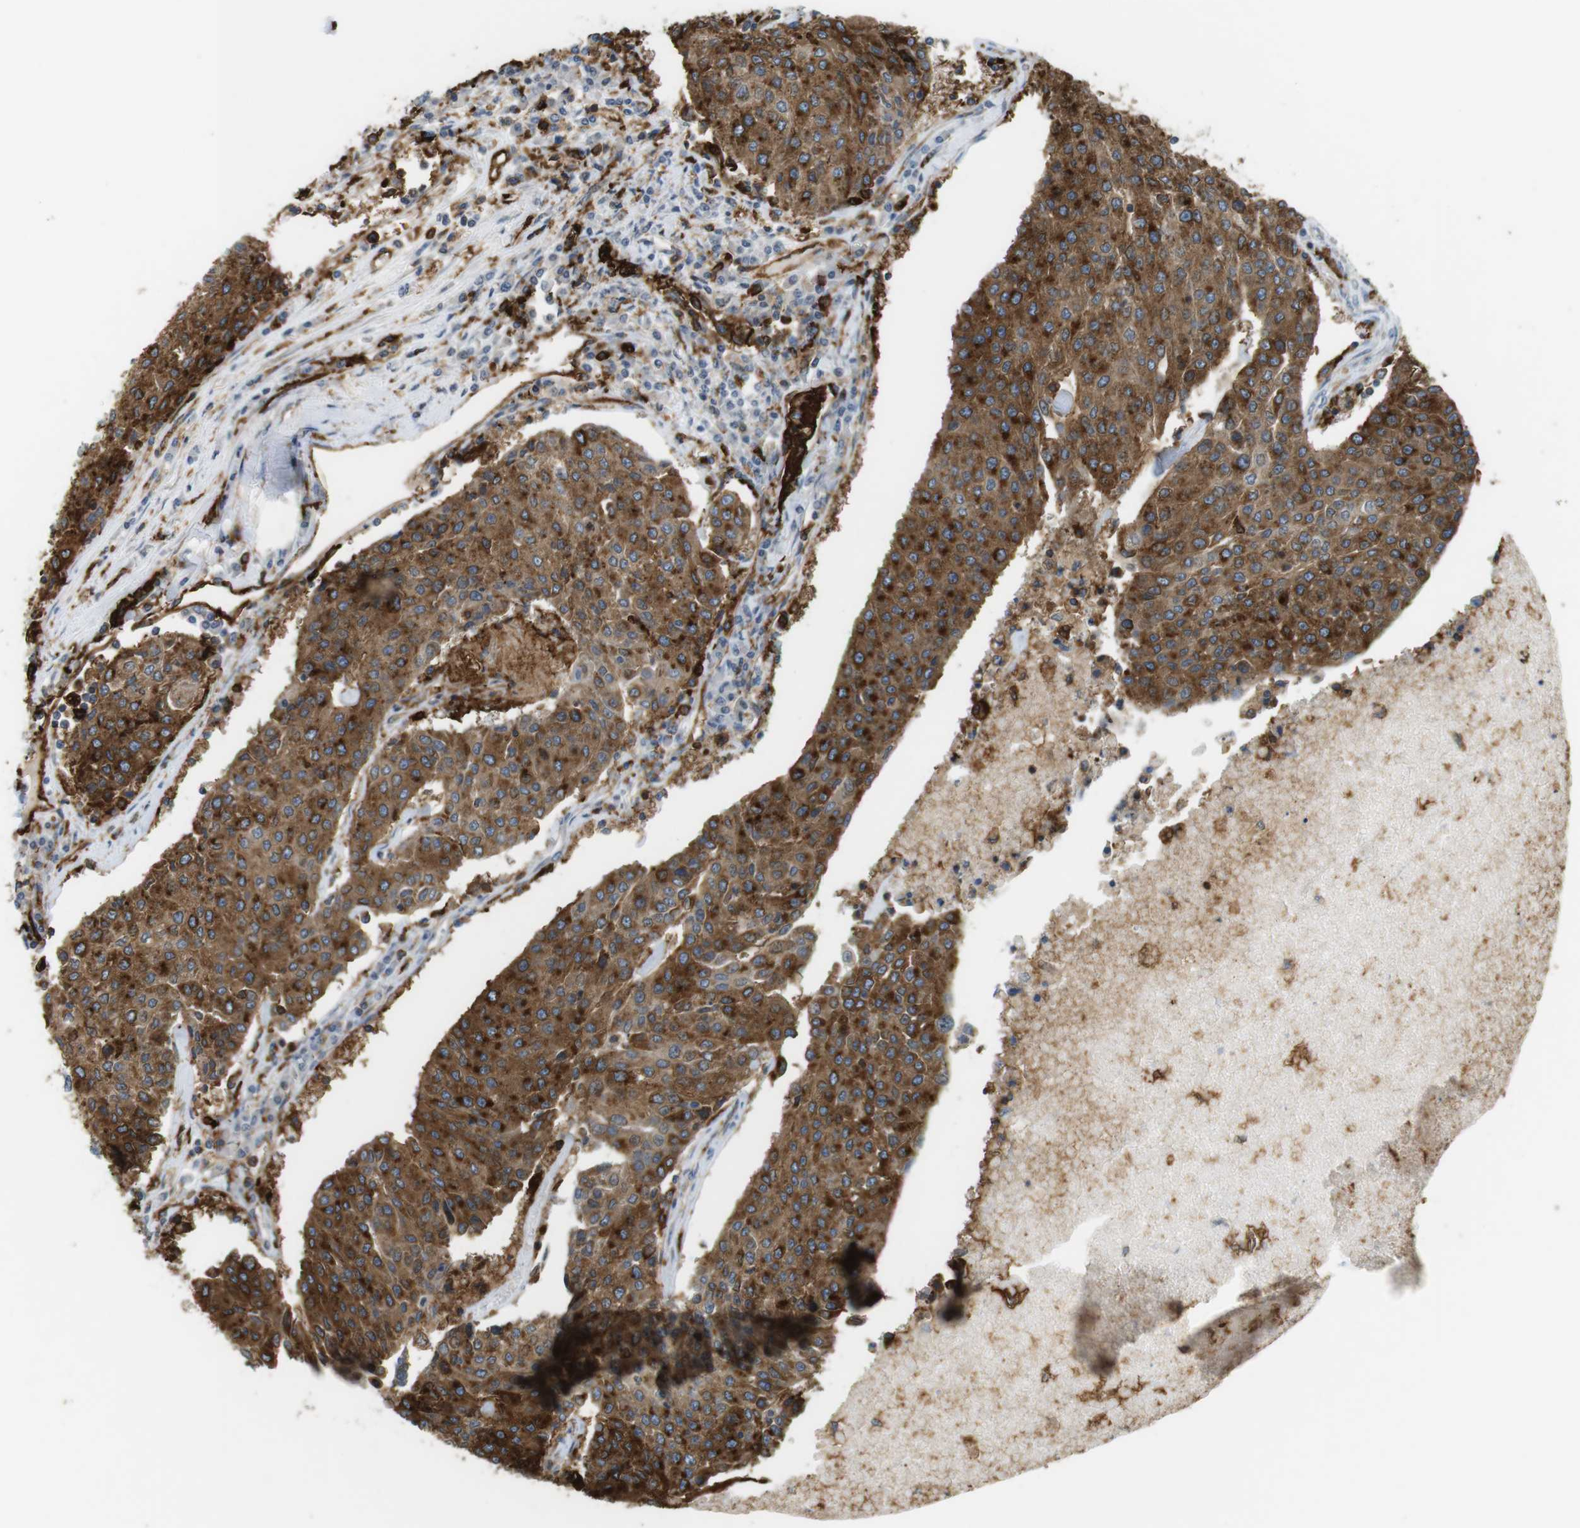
{"staining": {"intensity": "strong", "quantity": ">75%", "location": "cytoplasmic/membranous"}, "tissue": "urothelial cancer", "cell_type": "Tumor cells", "image_type": "cancer", "snomed": [{"axis": "morphology", "description": "Urothelial carcinoma, High grade"}, {"axis": "topography", "description": "Urinary bladder"}], "caption": "This micrograph exhibits high-grade urothelial carcinoma stained with immunohistochemistry to label a protein in brown. The cytoplasmic/membranous of tumor cells show strong positivity for the protein. Nuclei are counter-stained blue.", "gene": "HLA-DRA", "patient": {"sex": "female", "age": 85}}